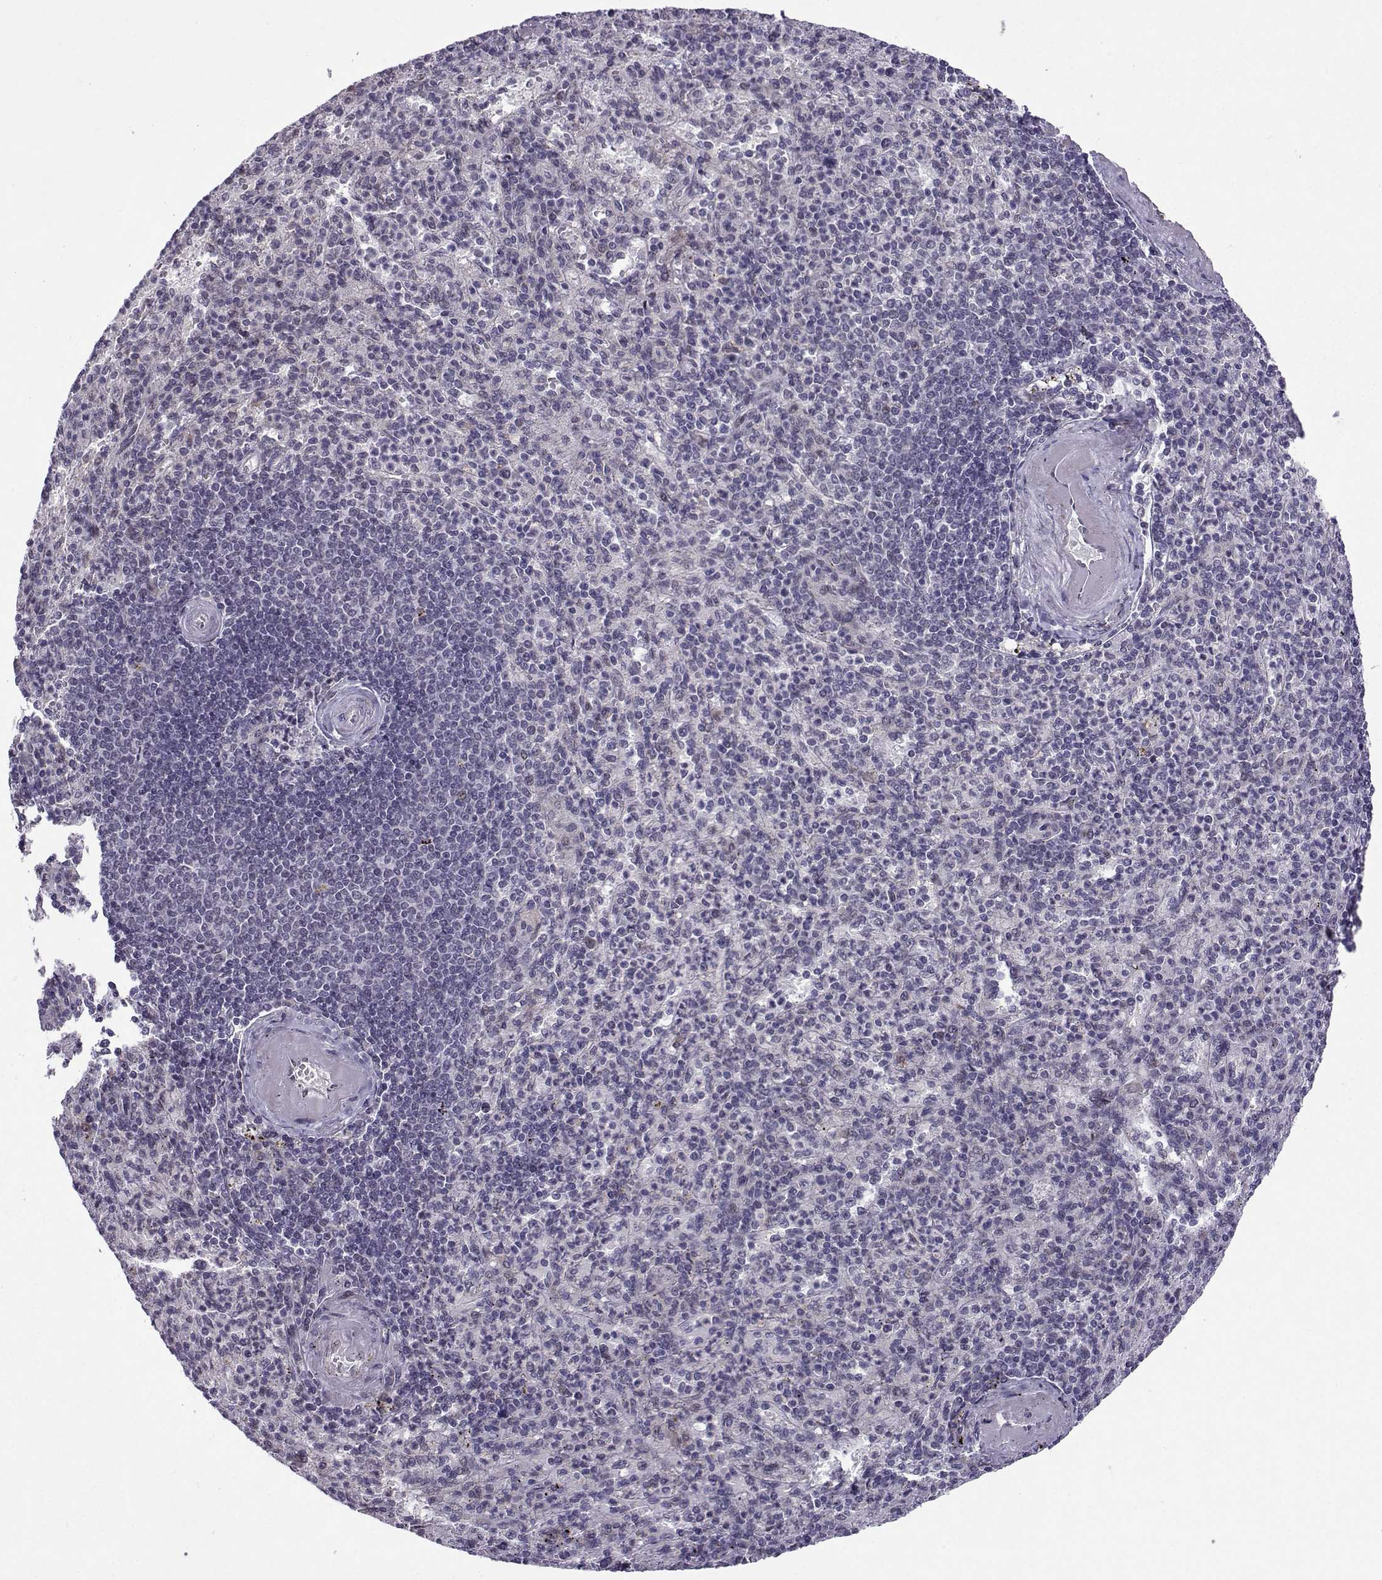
{"staining": {"intensity": "negative", "quantity": "none", "location": "none"}, "tissue": "spleen", "cell_type": "Cells in red pulp", "image_type": "normal", "snomed": [{"axis": "morphology", "description": "Normal tissue, NOS"}, {"axis": "topography", "description": "Spleen"}], "caption": "This is an immunohistochemistry micrograph of benign spleen. There is no staining in cells in red pulp.", "gene": "FGF3", "patient": {"sex": "female", "age": 74}}